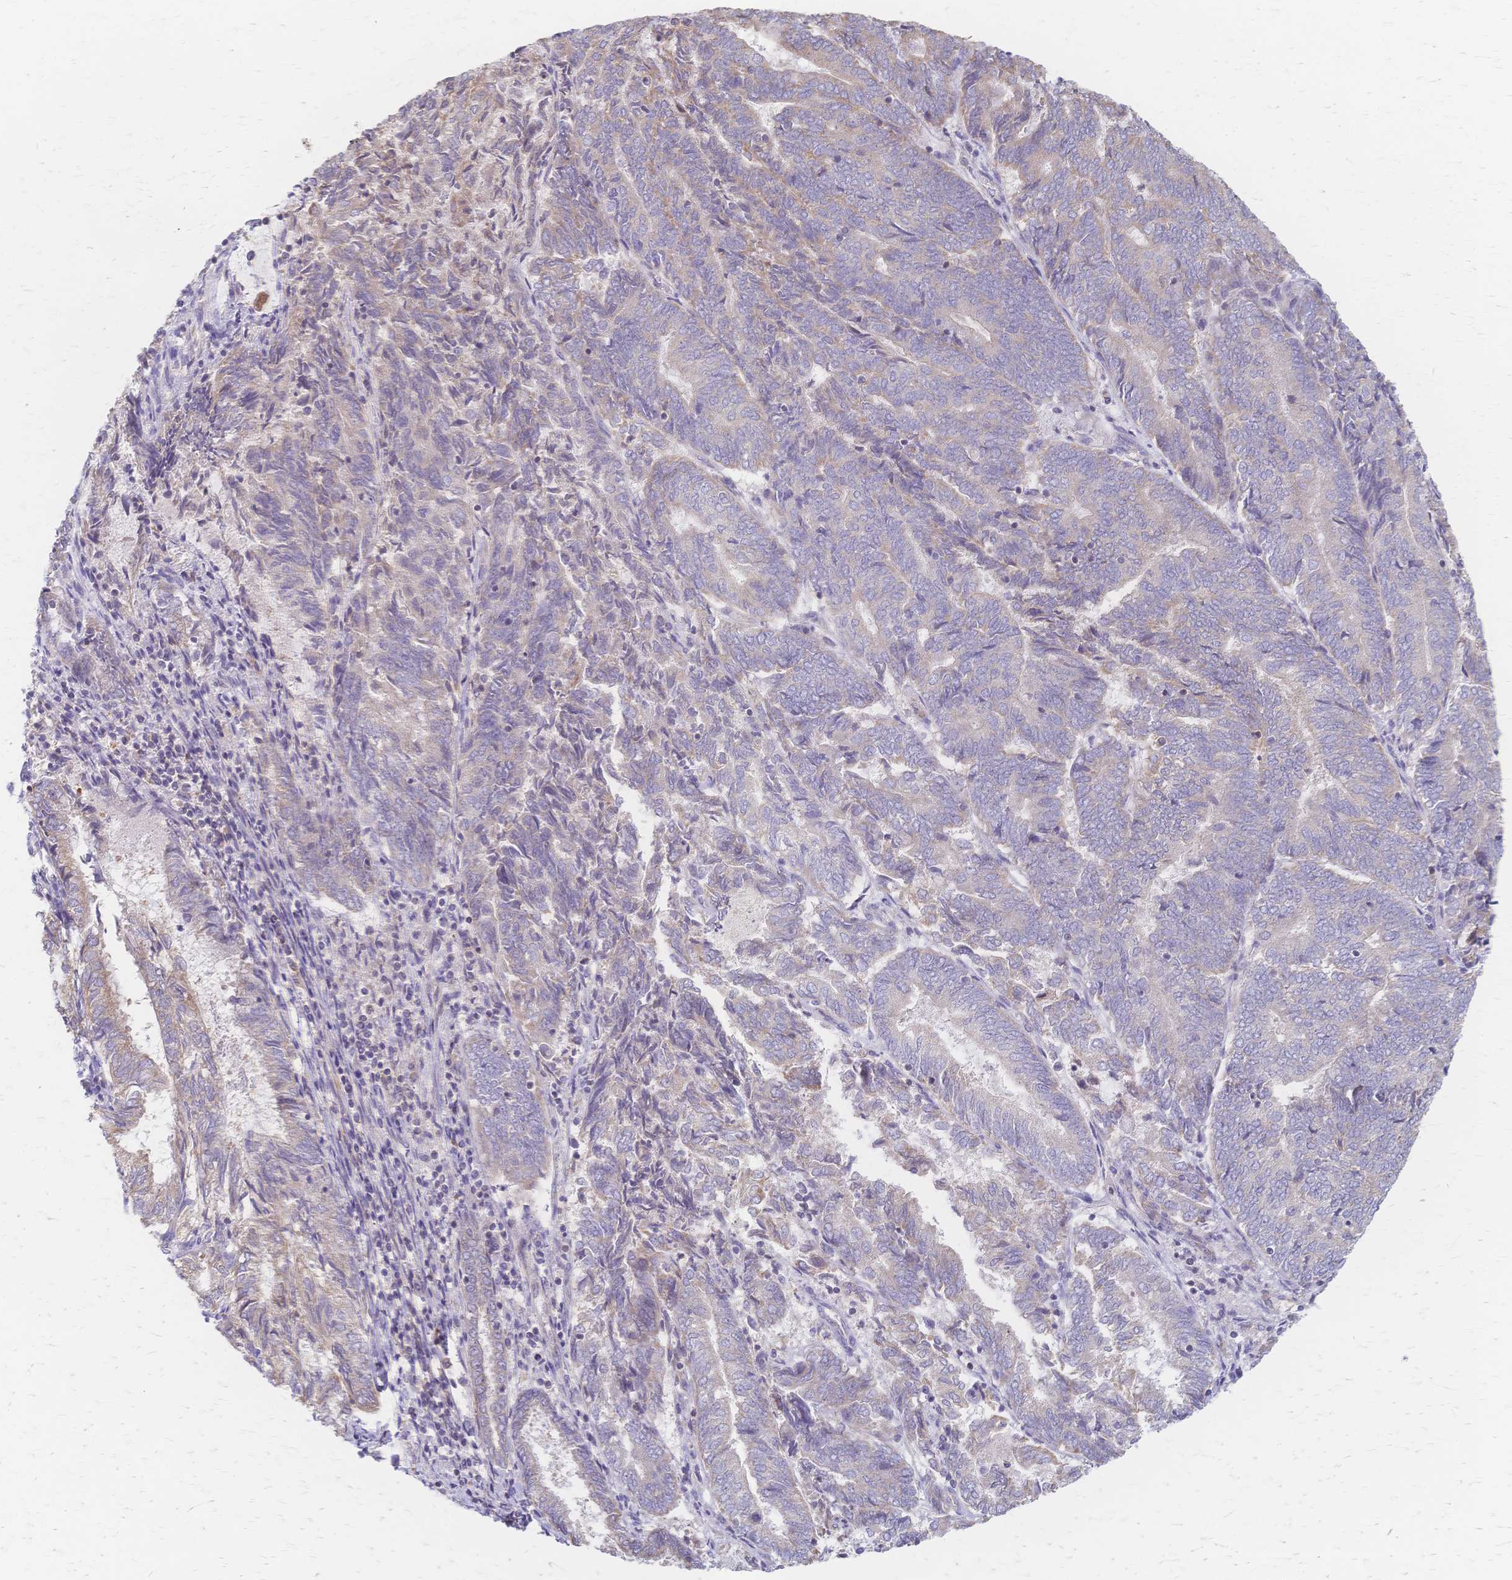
{"staining": {"intensity": "weak", "quantity": "<25%", "location": "cytoplasmic/membranous"}, "tissue": "endometrial cancer", "cell_type": "Tumor cells", "image_type": "cancer", "snomed": [{"axis": "morphology", "description": "Adenocarcinoma, NOS"}, {"axis": "topography", "description": "Endometrium"}], "caption": "High magnification brightfield microscopy of endometrial cancer (adenocarcinoma) stained with DAB (3,3'-diaminobenzidine) (brown) and counterstained with hematoxylin (blue): tumor cells show no significant expression. Brightfield microscopy of immunohistochemistry (IHC) stained with DAB (3,3'-diaminobenzidine) (brown) and hematoxylin (blue), captured at high magnification.", "gene": "CYB5A", "patient": {"sex": "female", "age": 80}}